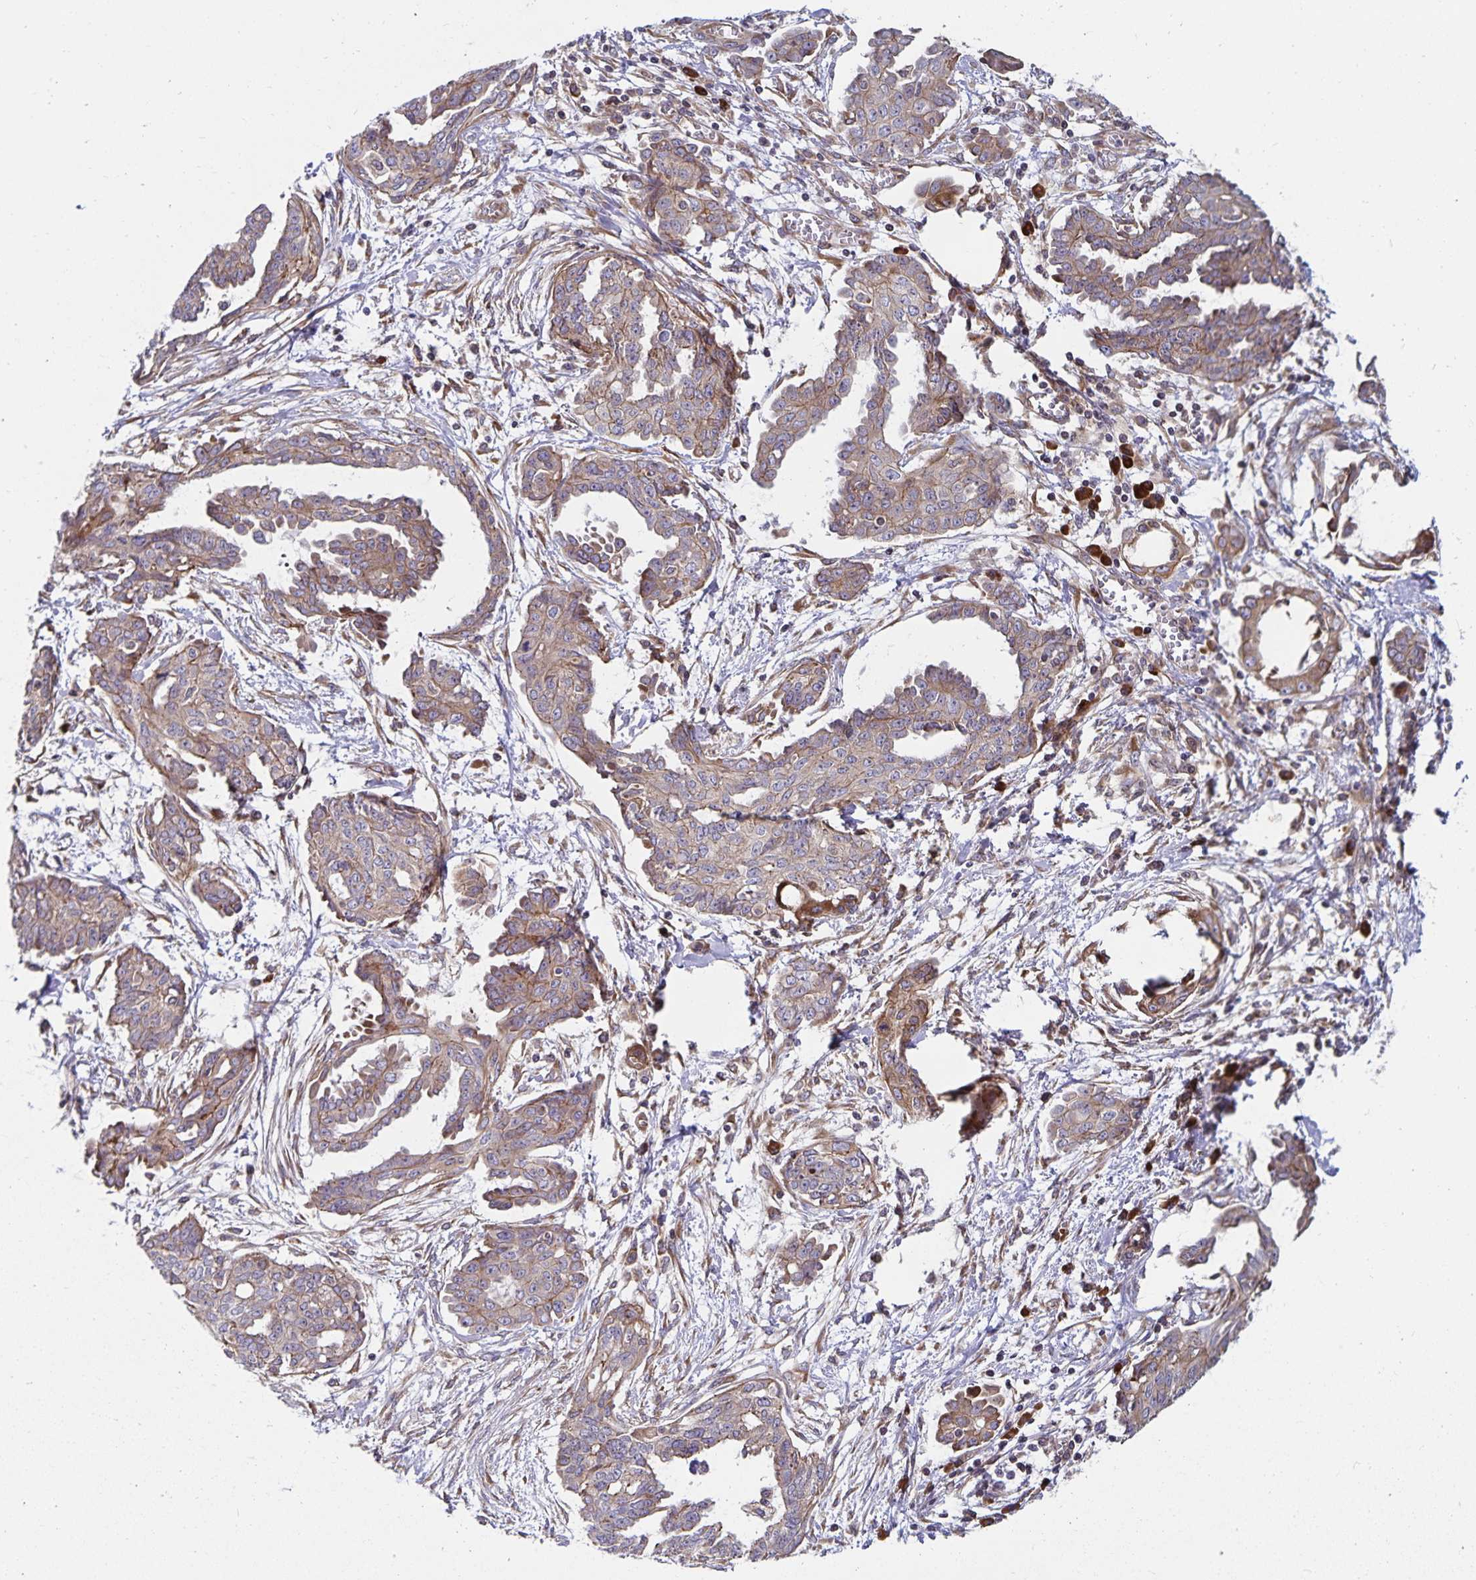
{"staining": {"intensity": "moderate", "quantity": "25%-75%", "location": "cytoplasmic/membranous"}, "tissue": "ovarian cancer", "cell_type": "Tumor cells", "image_type": "cancer", "snomed": [{"axis": "morphology", "description": "Cystadenocarcinoma, serous, NOS"}, {"axis": "topography", "description": "Ovary"}], "caption": "Human ovarian serous cystadenocarcinoma stained with a brown dye demonstrates moderate cytoplasmic/membranous positive staining in approximately 25%-75% of tumor cells.", "gene": "SEC62", "patient": {"sex": "female", "age": 71}}